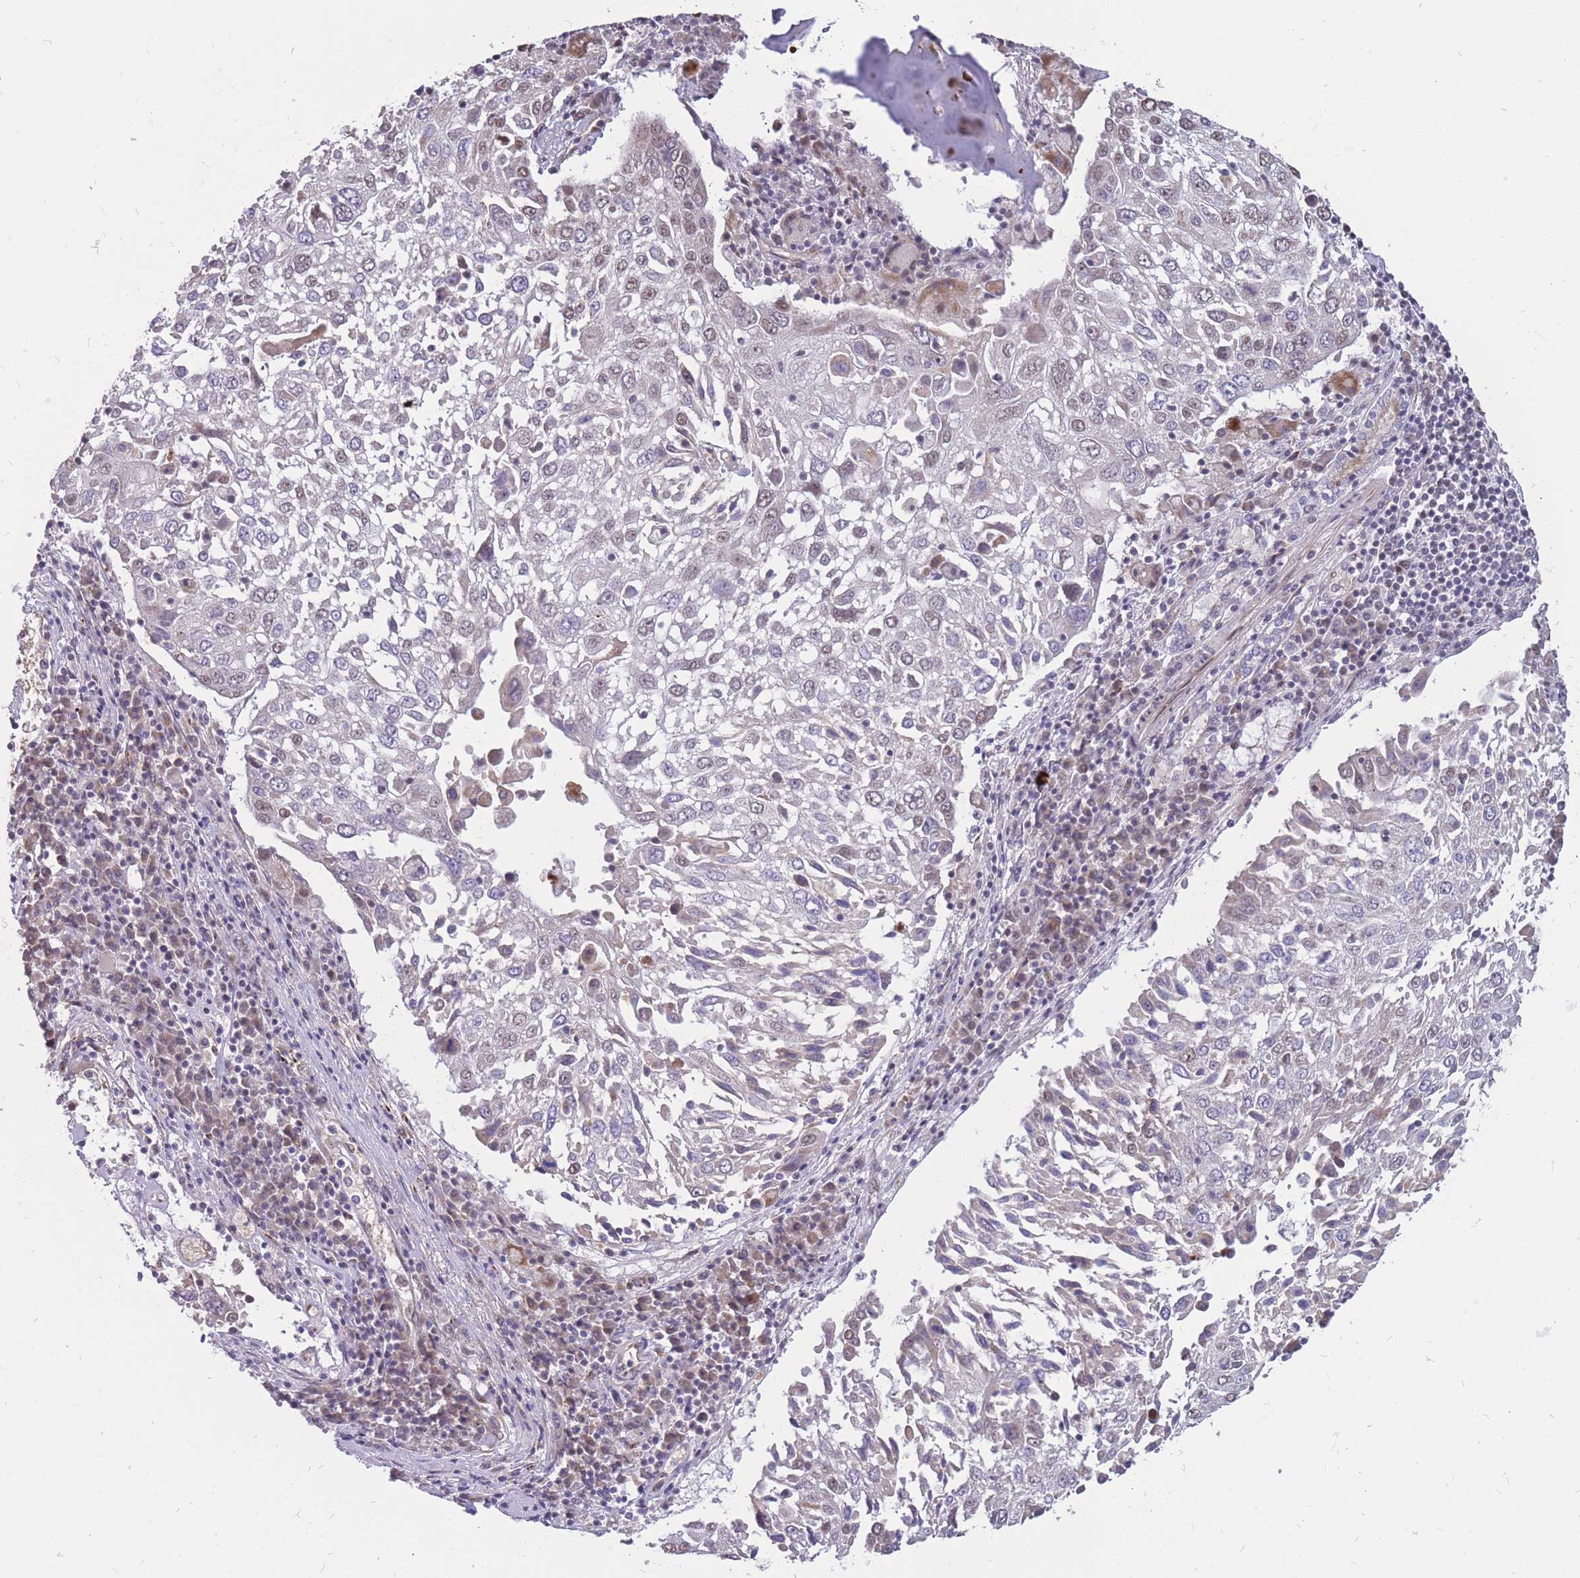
{"staining": {"intensity": "weak", "quantity": "<25%", "location": "cytoplasmic/membranous"}, "tissue": "lung cancer", "cell_type": "Tumor cells", "image_type": "cancer", "snomed": [{"axis": "morphology", "description": "Squamous cell carcinoma, NOS"}, {"axis": "topography", "description": "Lung"}], "caption": "The immunohistochemistry image has no significant staining in tumor cells of squamous cell carcinoma (lung) tissue. (DAB IHC with hematoxylin counter stain).", "gene": "ADD2", "patient": {"sex": "male", "age": 65}}